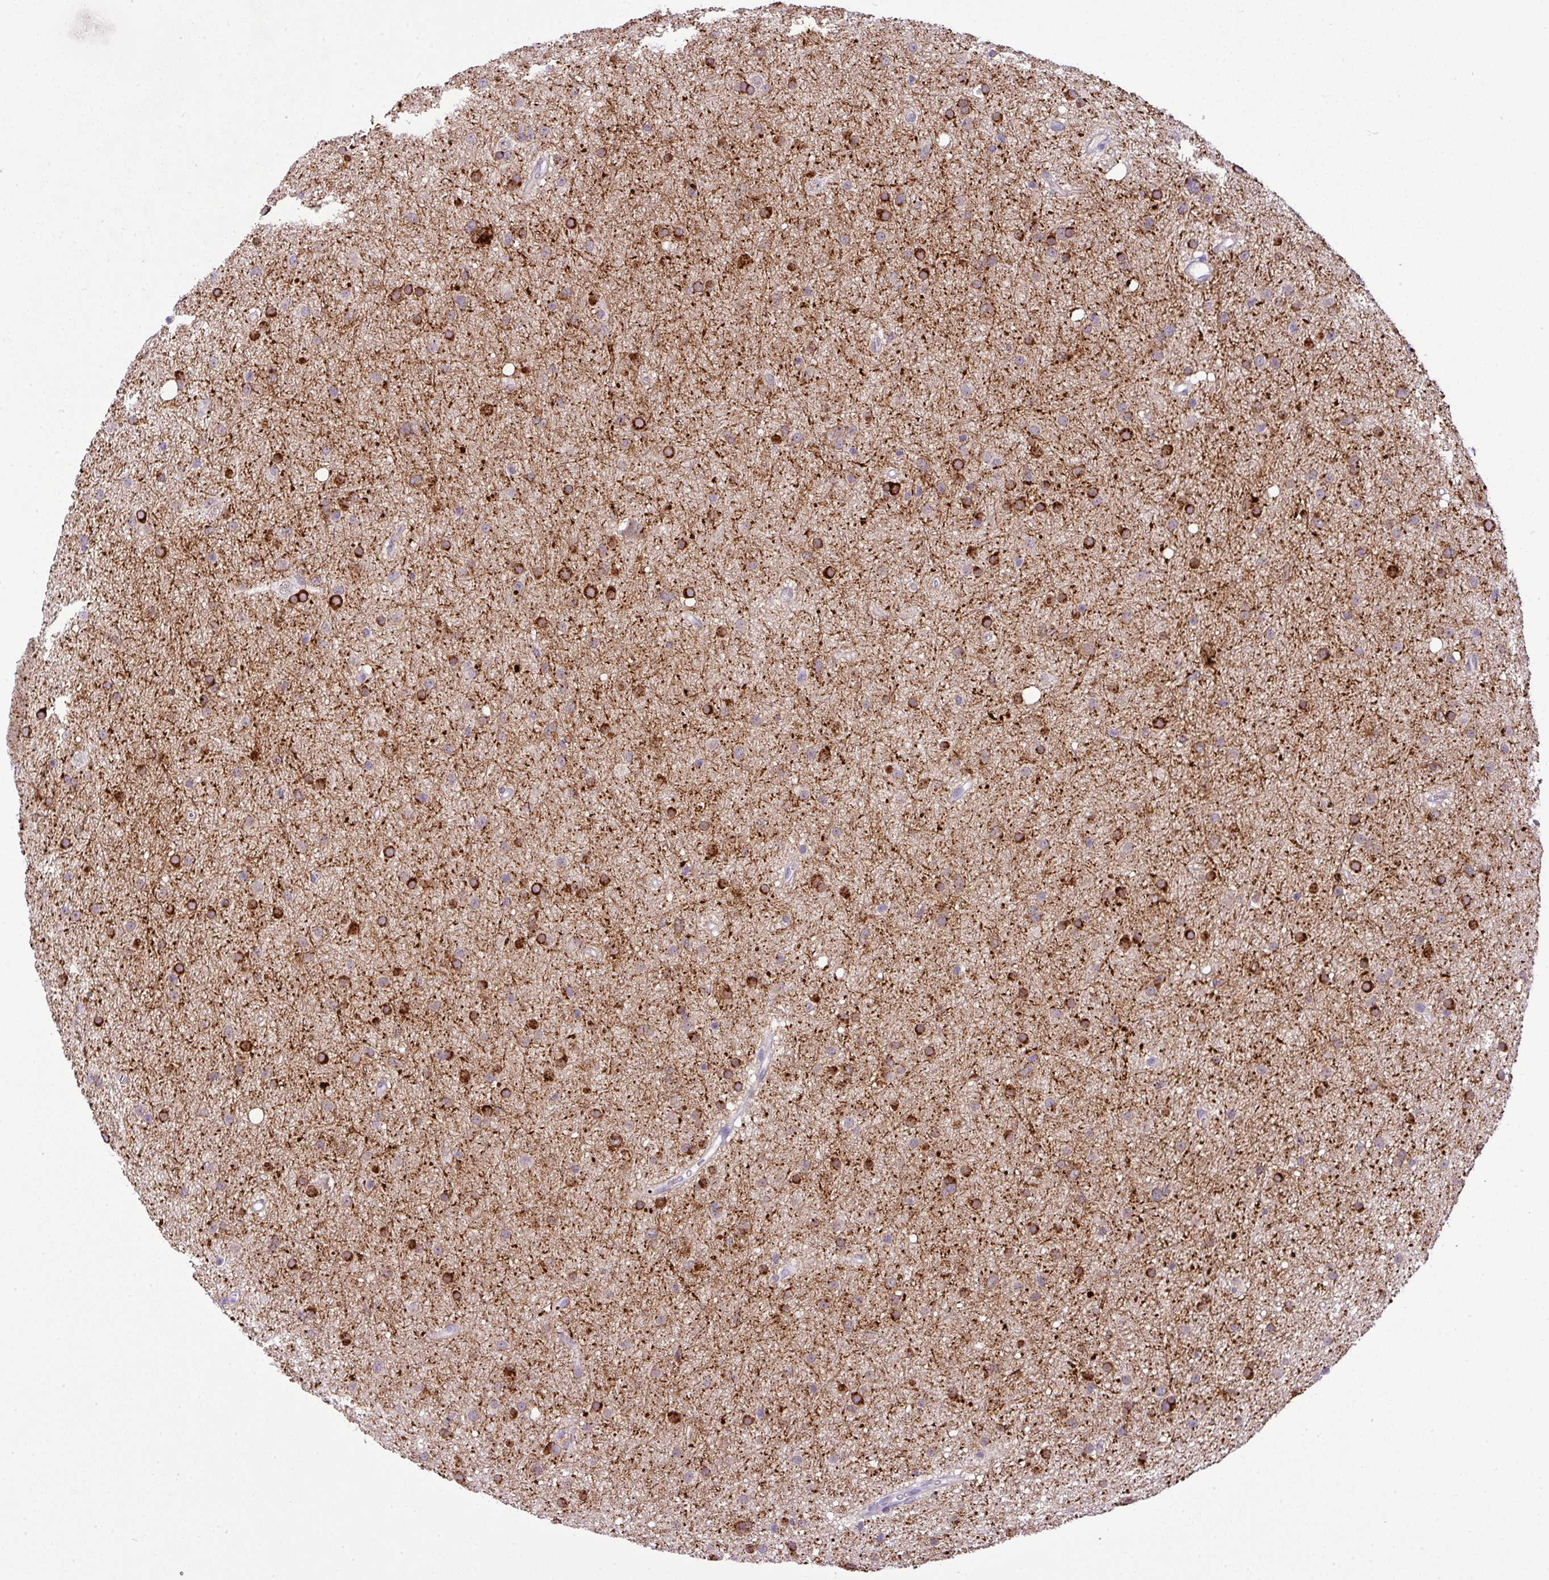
{"staining": {"intensity": "strong", "quantity": "25%-75%", "location": "cytoplasmic/membranous"}, "tissue": "glioma", "cell_type": "Tumor cells", "image_type": "cancer", "snomed": [{"axis": "morphology", "description": "Glioma, malignant, Low grade"}, {"axis": "topography", "description": "Cerebral cortex"}], "caption": "A brown stain highlights strong cytoplasmic/membranous expression of a protein in glioma tumor cells. The staining was performed using DAB (3,3'-diaminobenzidine), with brown indicating positive protein expression. Nuclei are stained blue with hematoxylin.", "gene": "CMTM5", "patient": {"sex": "female", "age": 39}}